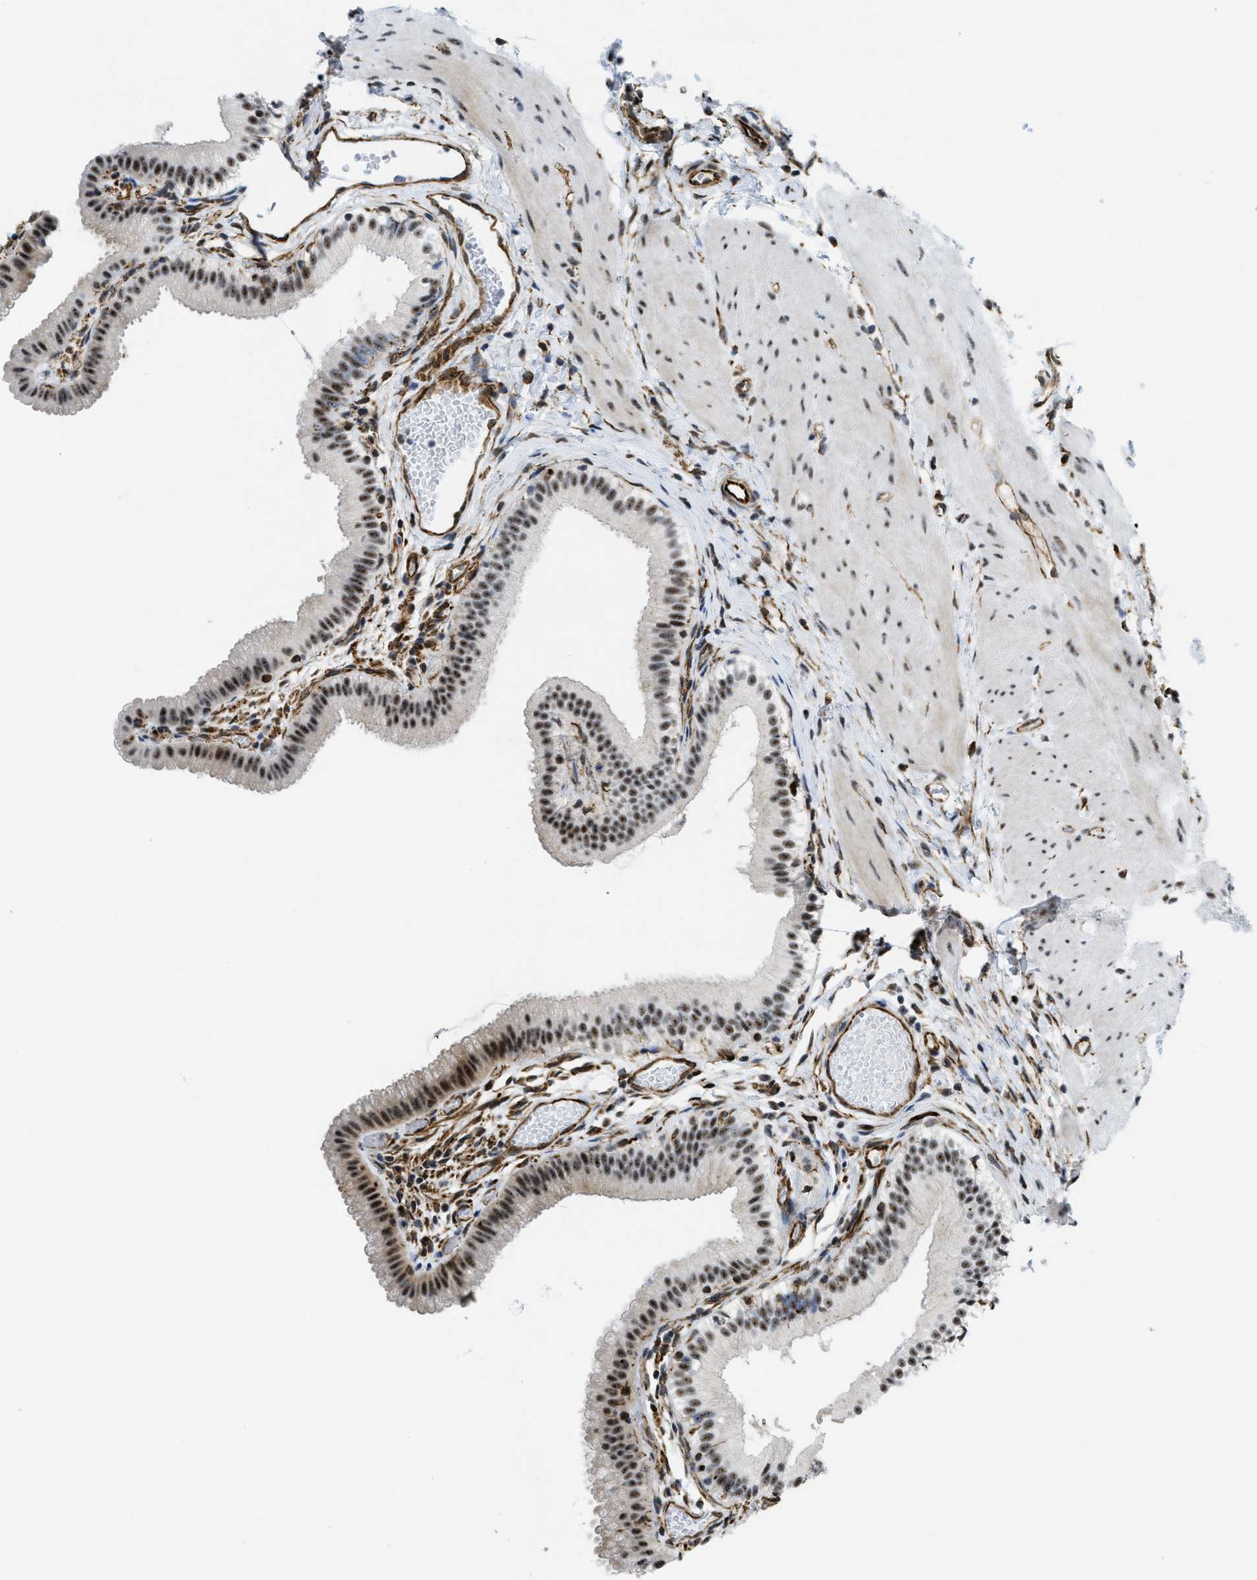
{"staining": {"intensity": "moderate", "quantity": ">75%", "location": "nuclear"}, "tissue": "gallbladder", "cell_type": "Glandular cells", "image_type": "normal", "snomed": [{"axis": "morphology", "description": "Normal tissue, NOS"}, {"axis": "topography", "description": "Gallbladder"}], "caption": "High-magnification brightfield microscopy of normal gallbladder stained with DAB (brown) and counterstained with hematoxylin (blue). glandular cells exhibit moderate nuclear positivity is identified in approximately>75% of cells.", "gene": "LRRC8B", "patient": {"sex": "female", "age": 26}}